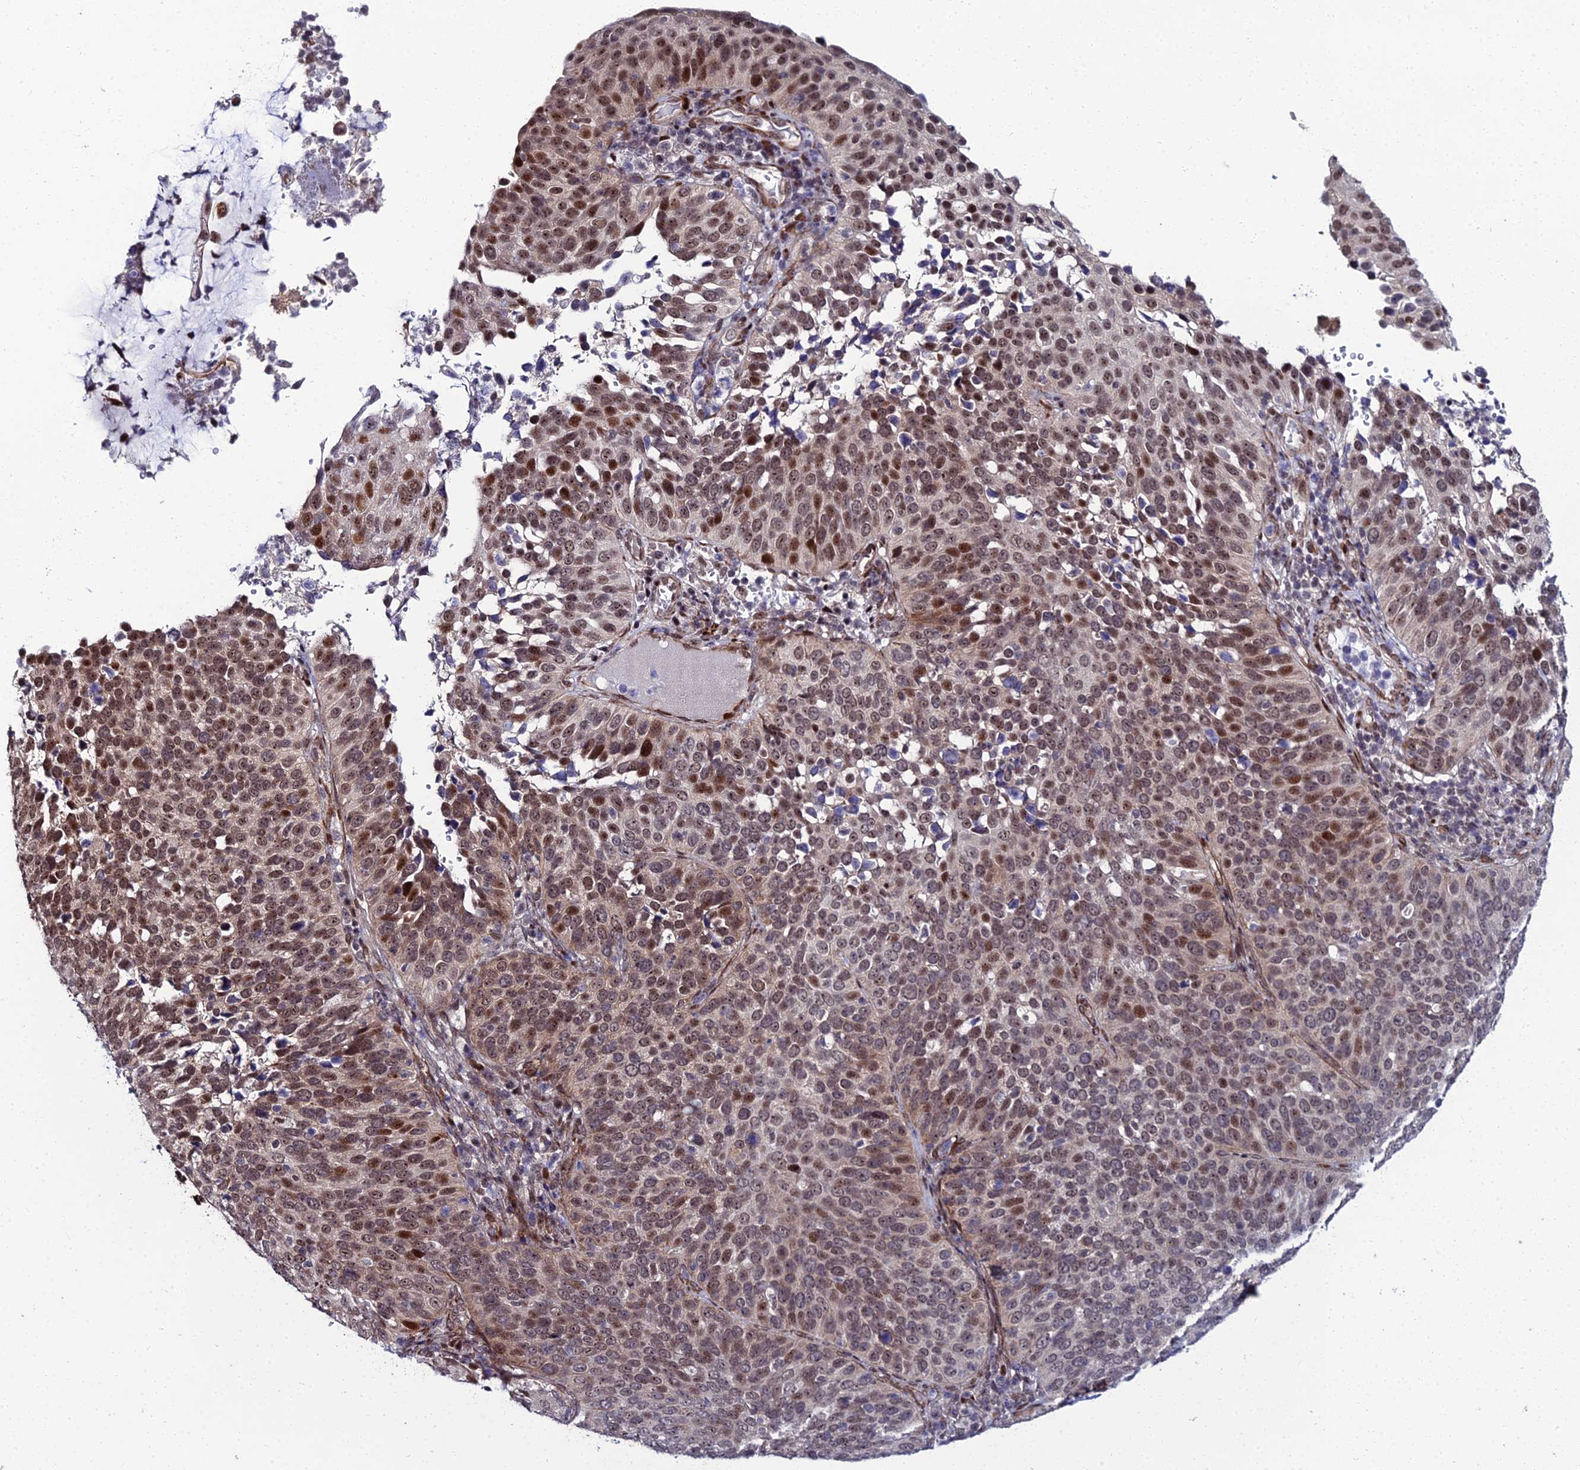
{"staining": {"intensity": "moderate", "quantity": ">75%", "location": "nuclear"}, "tissue": "cervical cancer", "cell_type": "Tumor cells", "image_type": "cancer", "snomed": [{"axis": "morphology", "description": "Squamous cell carcinoma, NOS"}, {"axis": "topography", "description": "Cervix"}], "caption": "Squamous cell carcinoma (cervical) tissue shows moderate nuclear positivity in approximately >75% of tumor cells", "gene": "ZNF668", "patient": {"sex": "female", "age": 36}}